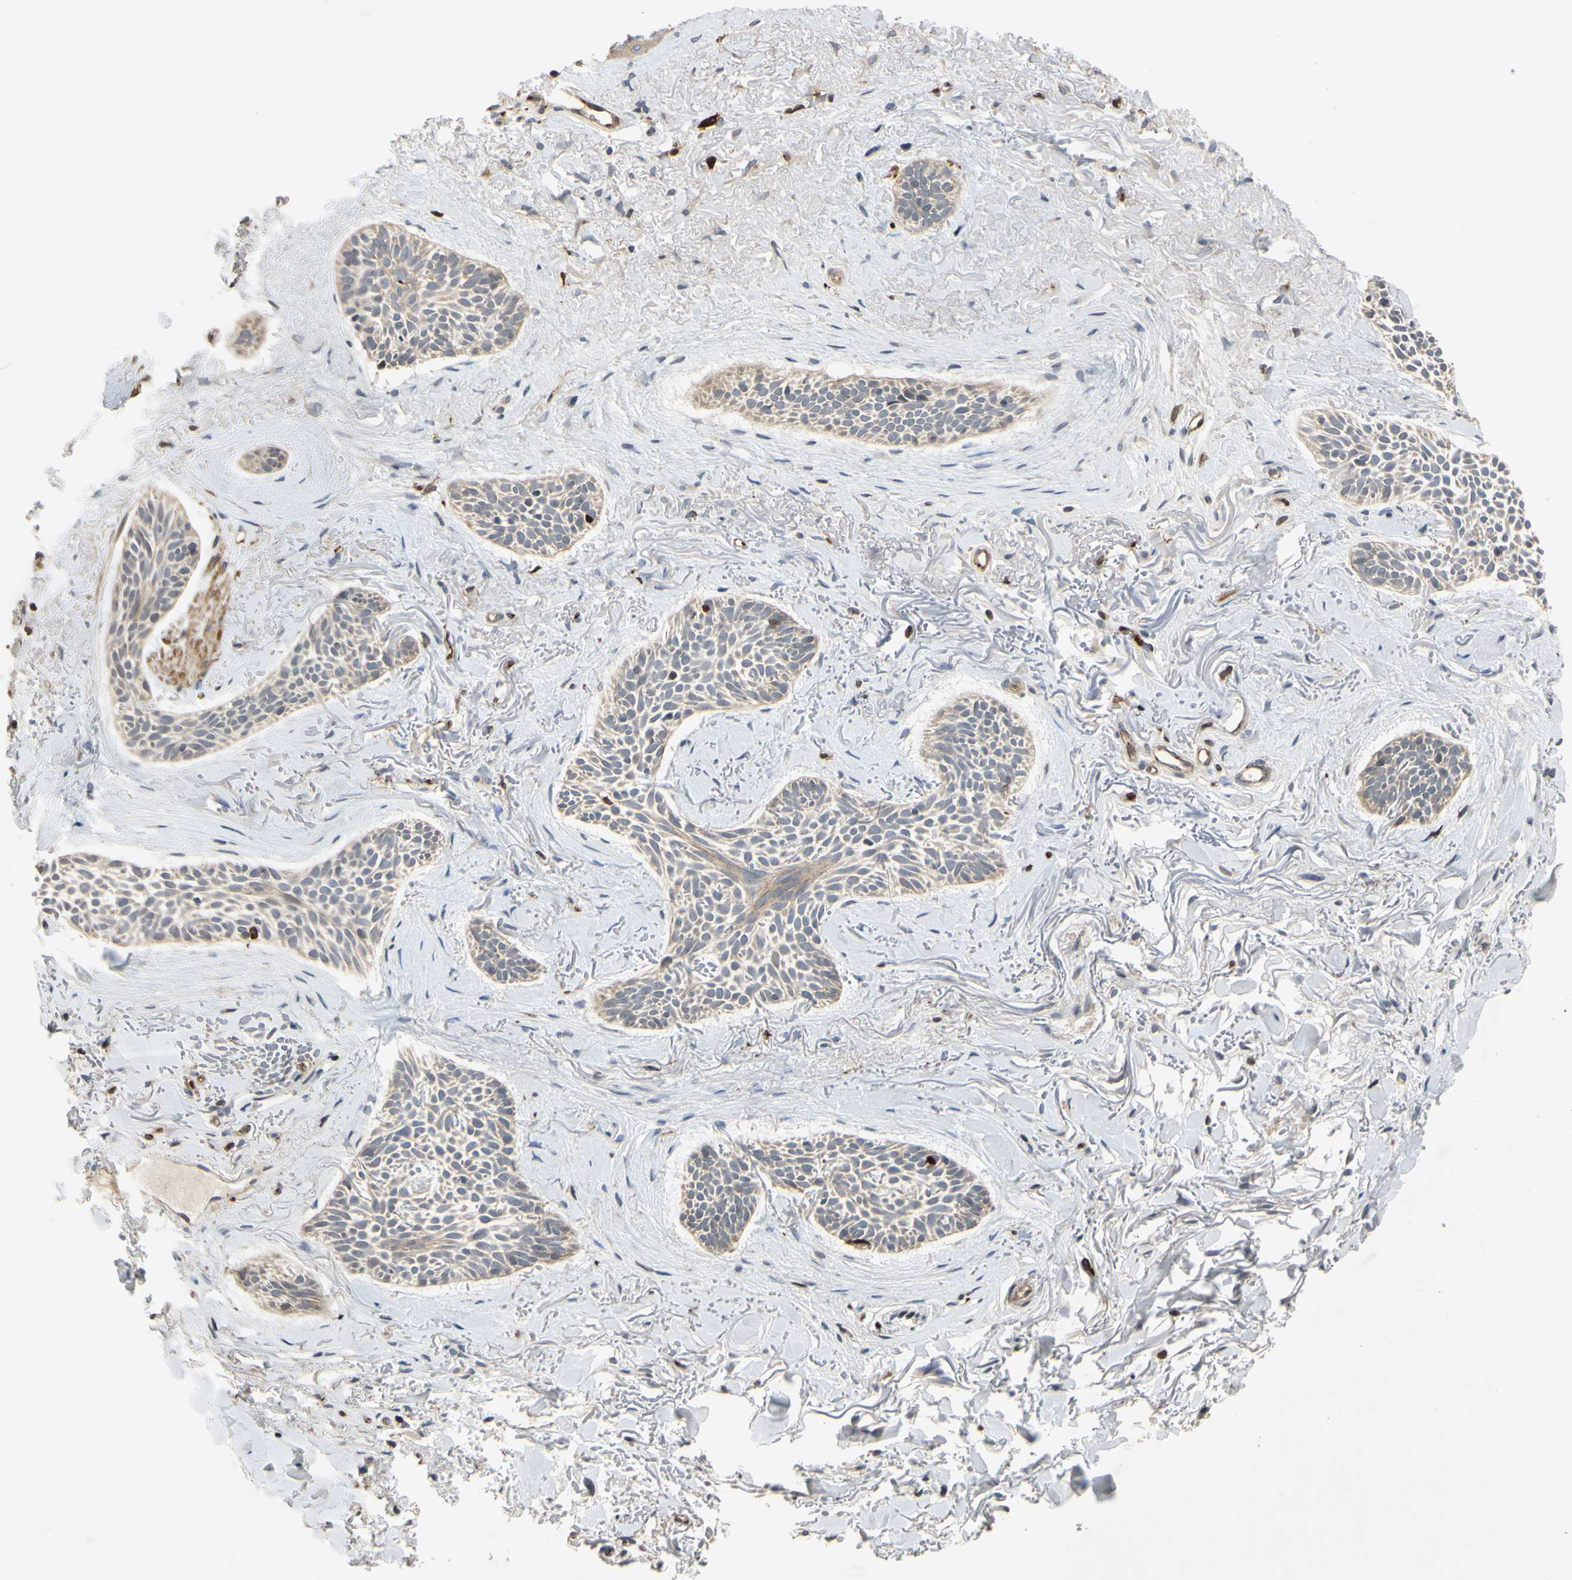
{"staining": {"intensity": "negative", "quantity": "none", "location": "none"}, "tissue": "skin cancer", "cell_type": "Tumor cells", "image_type": "cancer", "snomed": [{"axis": "morphology", "description": "Normal tissue, NOS"}, {"axis": "morphology", "description": "Basal cell carcinoma"}, {"axis": "topography", "description": "Skin"}], "caption": "Immunohistochemistry of human basal cell carcinoma (skin) demonstrates no positivity in tumor cells.", "gene": "PLXNA2", "patient": {"sex": "female", "age": 84}}